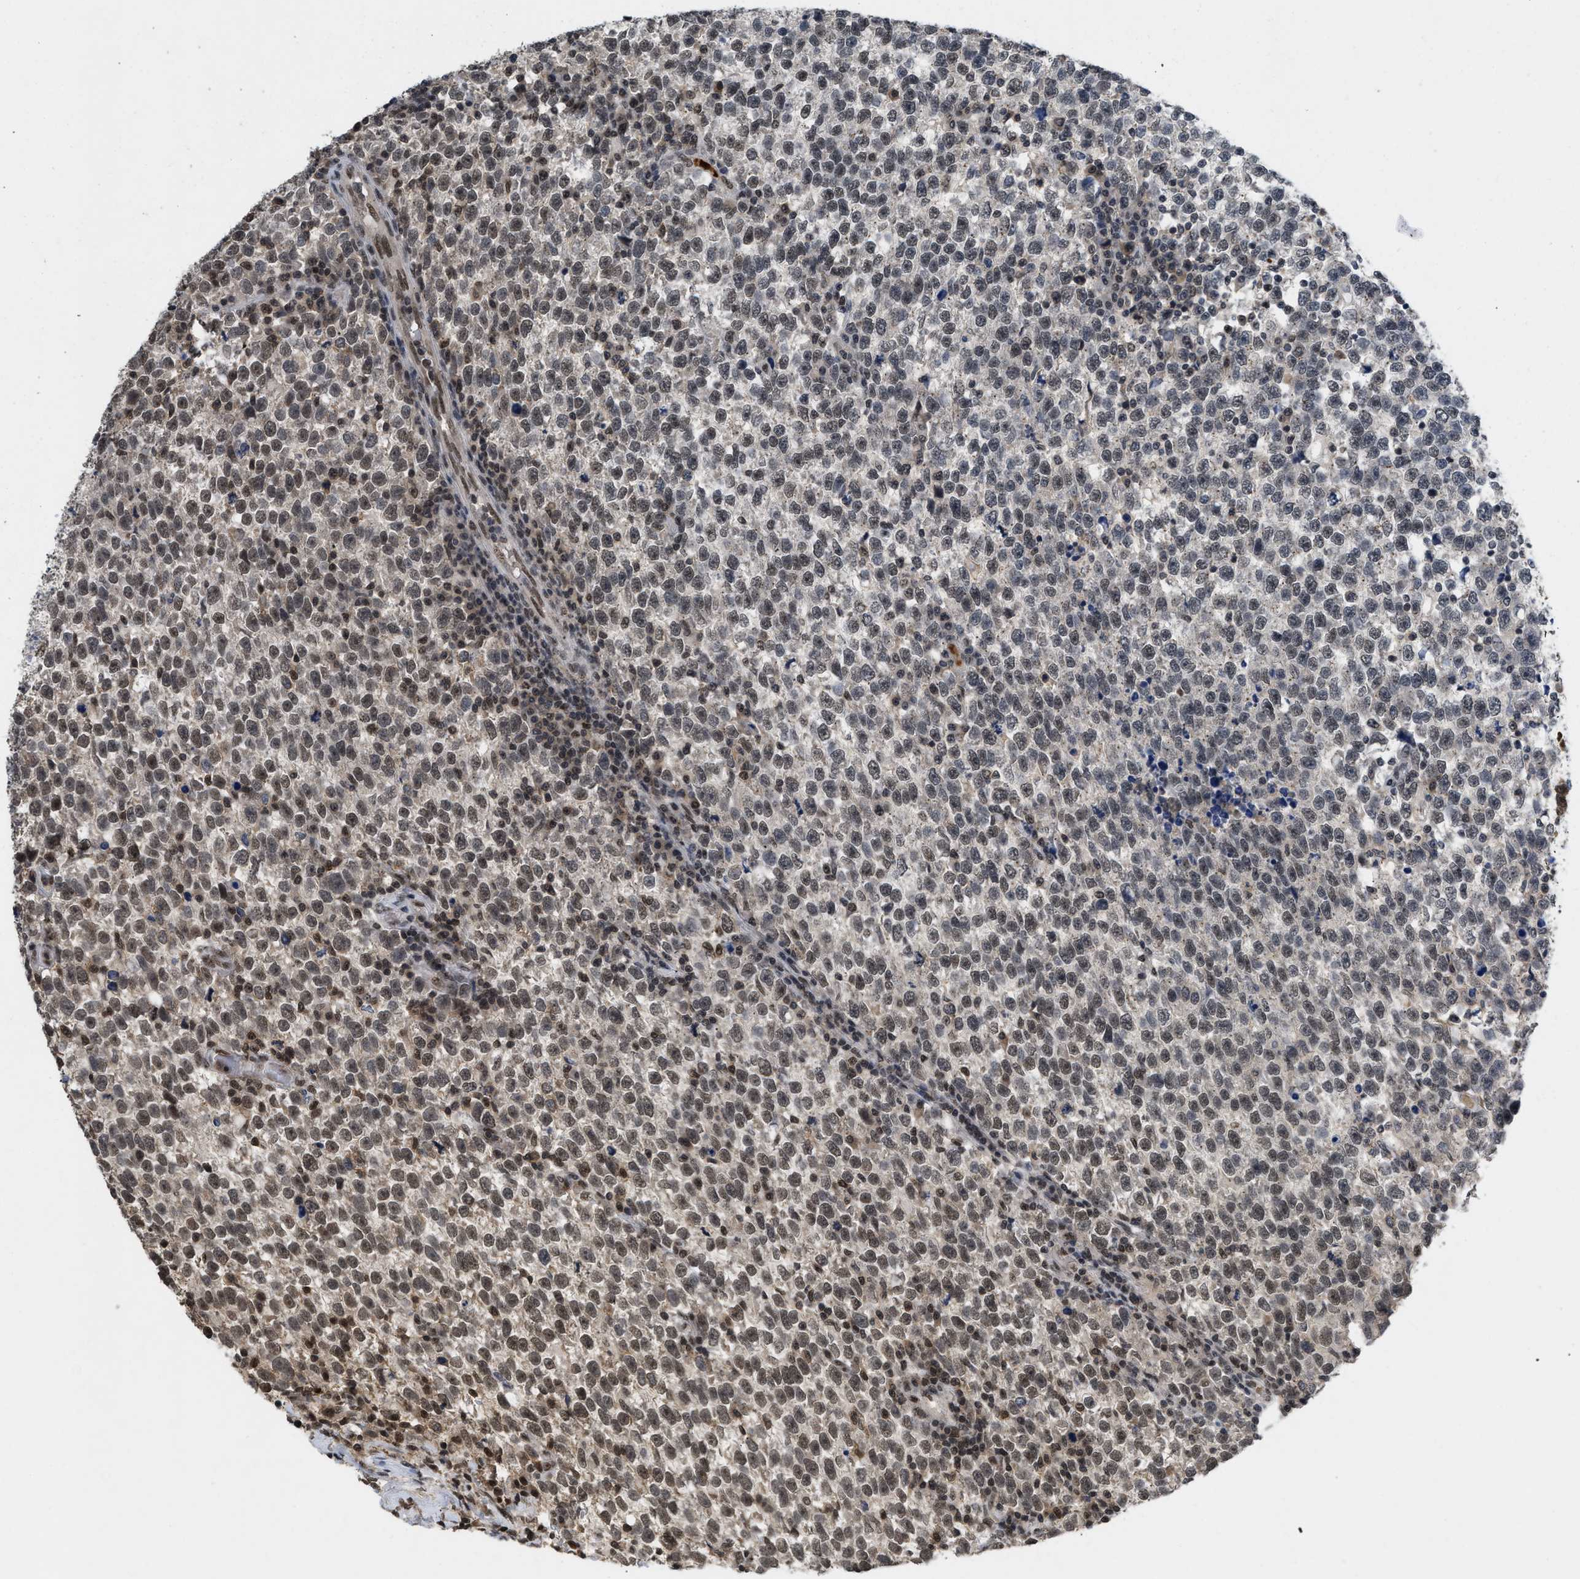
{"staining": {"intensity": "weak", "quantity": "25%-75%", "location": "nuclear"}, "tissue": "testis cancer", "cell_type": "Tumor cells", "image_type": "cancer", "snomed": [{"axis": "morphology", "description": "Normal tissue, NOS"}, {"axis": "morphology", "description": "Seminoma, NOS"}, {"axis": "topography", "description": "Testis"}], "caption": "Protein analysis of testis cancer (seminoma) tissue demonstrates weak nuclear expression in about 25%-75% of tumor cells.", "gene": "ZNF346", "patient": {"sex": "male", "age": 43}}